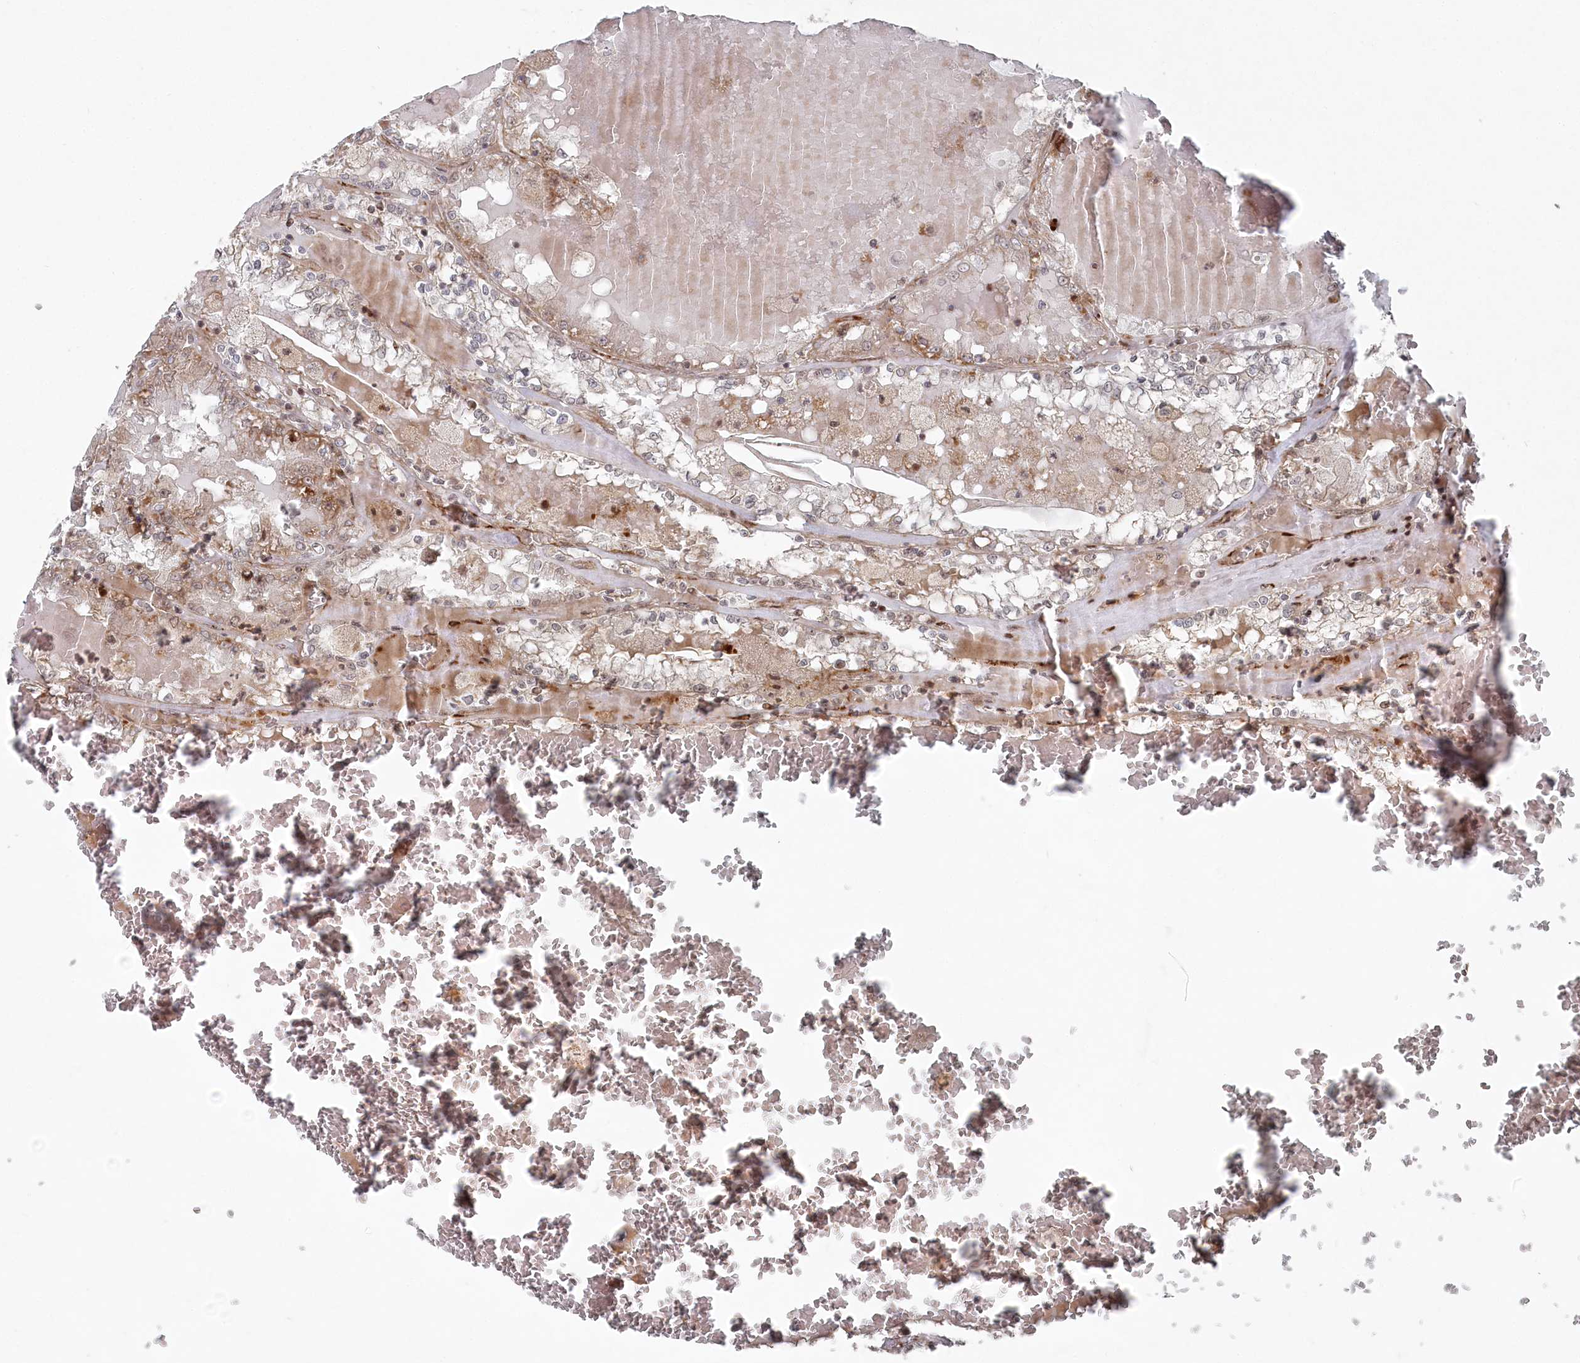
{"staining": {"intensity": "weak", "quantity": "<25%", "location": "nuclear"}, "tissue": "renal cancer", "cell_type": "Tumor cells", "image_type": "cancer", "snomed": [{"axis": "morphology", "description": "Adenocarcinoma, NOS"}, {"axis": "topography", "description": "Kidney"}], "caption": "Adenocarcinoma (renal) was stained to show a protein in brown. There is no significant expression in tumor cells. (DAB immunohistochemistry with hematoxylin counter stain).", "gene": "POLR3A", "patient": {"sex": "female", "age": 56}}